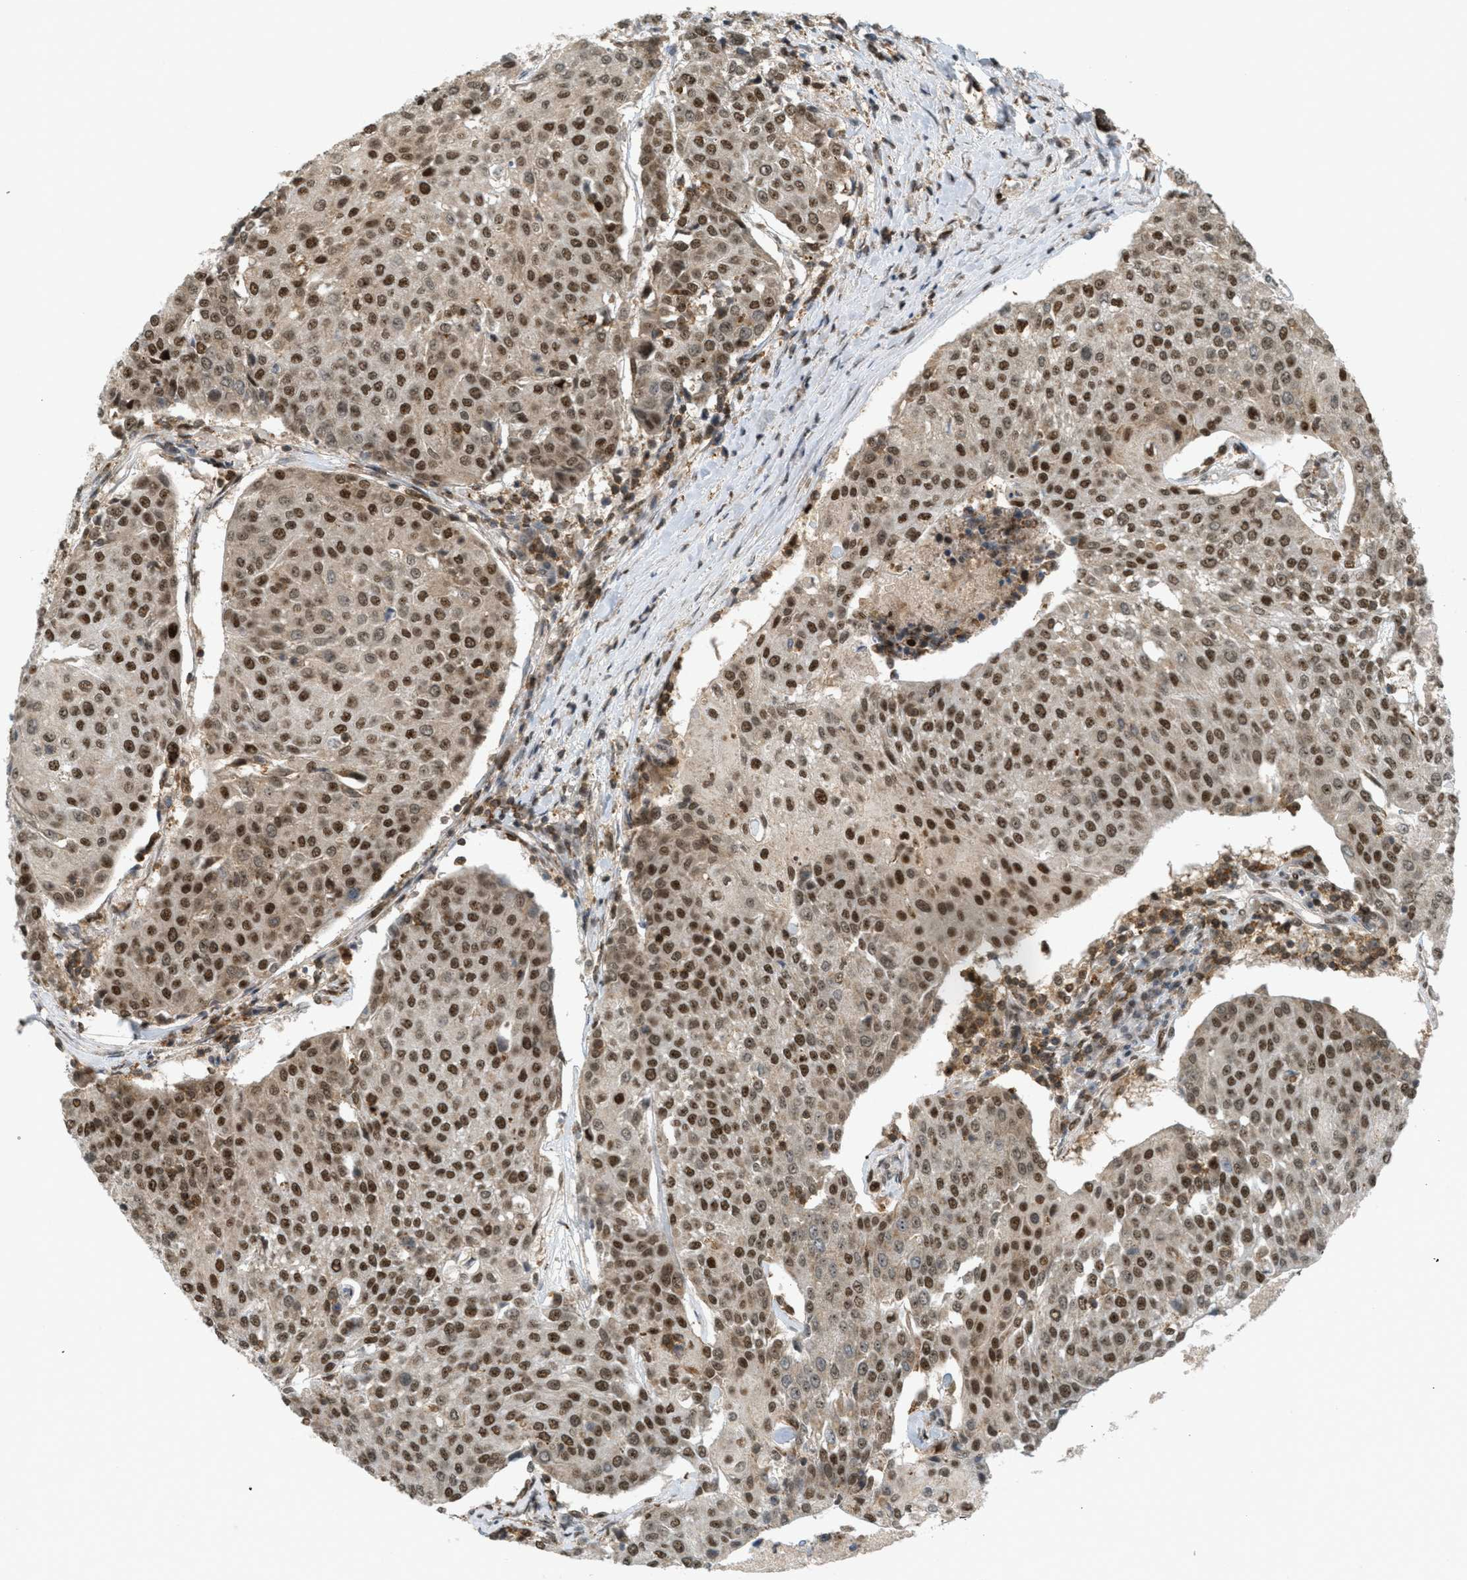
{"staining": {"intensity": "strong", "quantity": ">75%", "location": "cytoplasmic/membranous,nuclear"}, "tissue": "urothelial cancer", "cell_type": "Tumor cells", "image_type": "cancer", "snomed": [{"axis": "morphology", "description": "Urothelial carcinoma, High grade"}, {"axis": "topography", "description": "Urinary bladder"}], "caption": "Protein staining shows strong cytoplasmic/membranous and nuclear expression in about >75% of tumor cells in high-grade urothelial carcinoma.", "gene": "TLK1", "patient": {"sex": "female", "age": 85}}